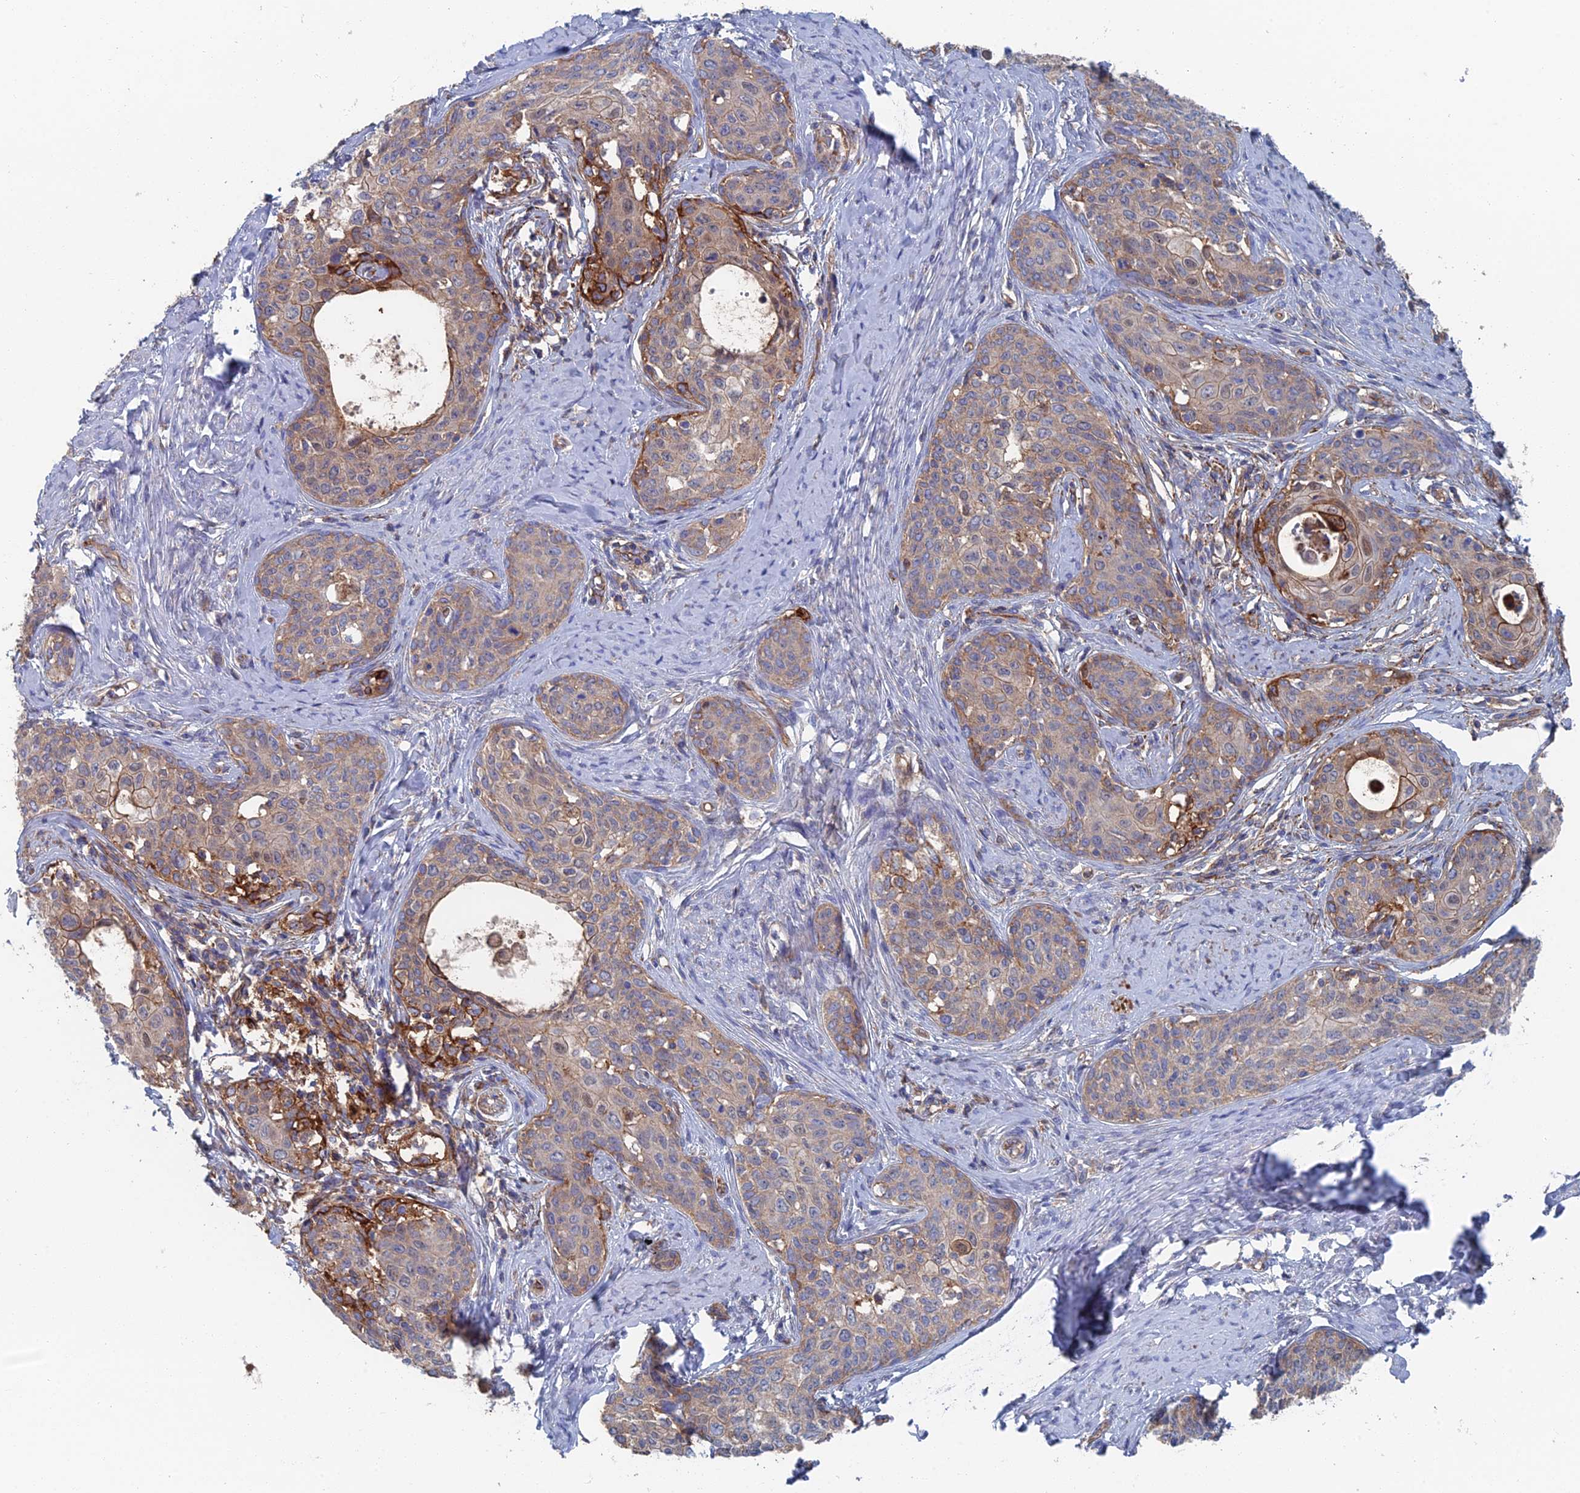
{"staining": {"intensity": "moderate", "quantity": "<25%", "location": "cytoplasmic/membranous"}, "tissue": "cervical cancer", "cell_type": "Tumor cells", "image_type": "cancer", "snomed": [{"axis": "morphology", "description": "Squamous cell carcinoma, NOS"}, {"axis": "morphology", "description": "Adenocarcinoma, NOS"}, {"axis": "topography", "description": "Cervix"}], "caption": "Cervical cancer (squamous cell carcinoma) was stained to show a protein in brown. There is low levels of moderate cytoplasmic/membranous staining in about <25% of tumor cells. Nuclei are stained in blue.", "gene": "SNX11", "patient": {"sex": "female", "age": 52}}